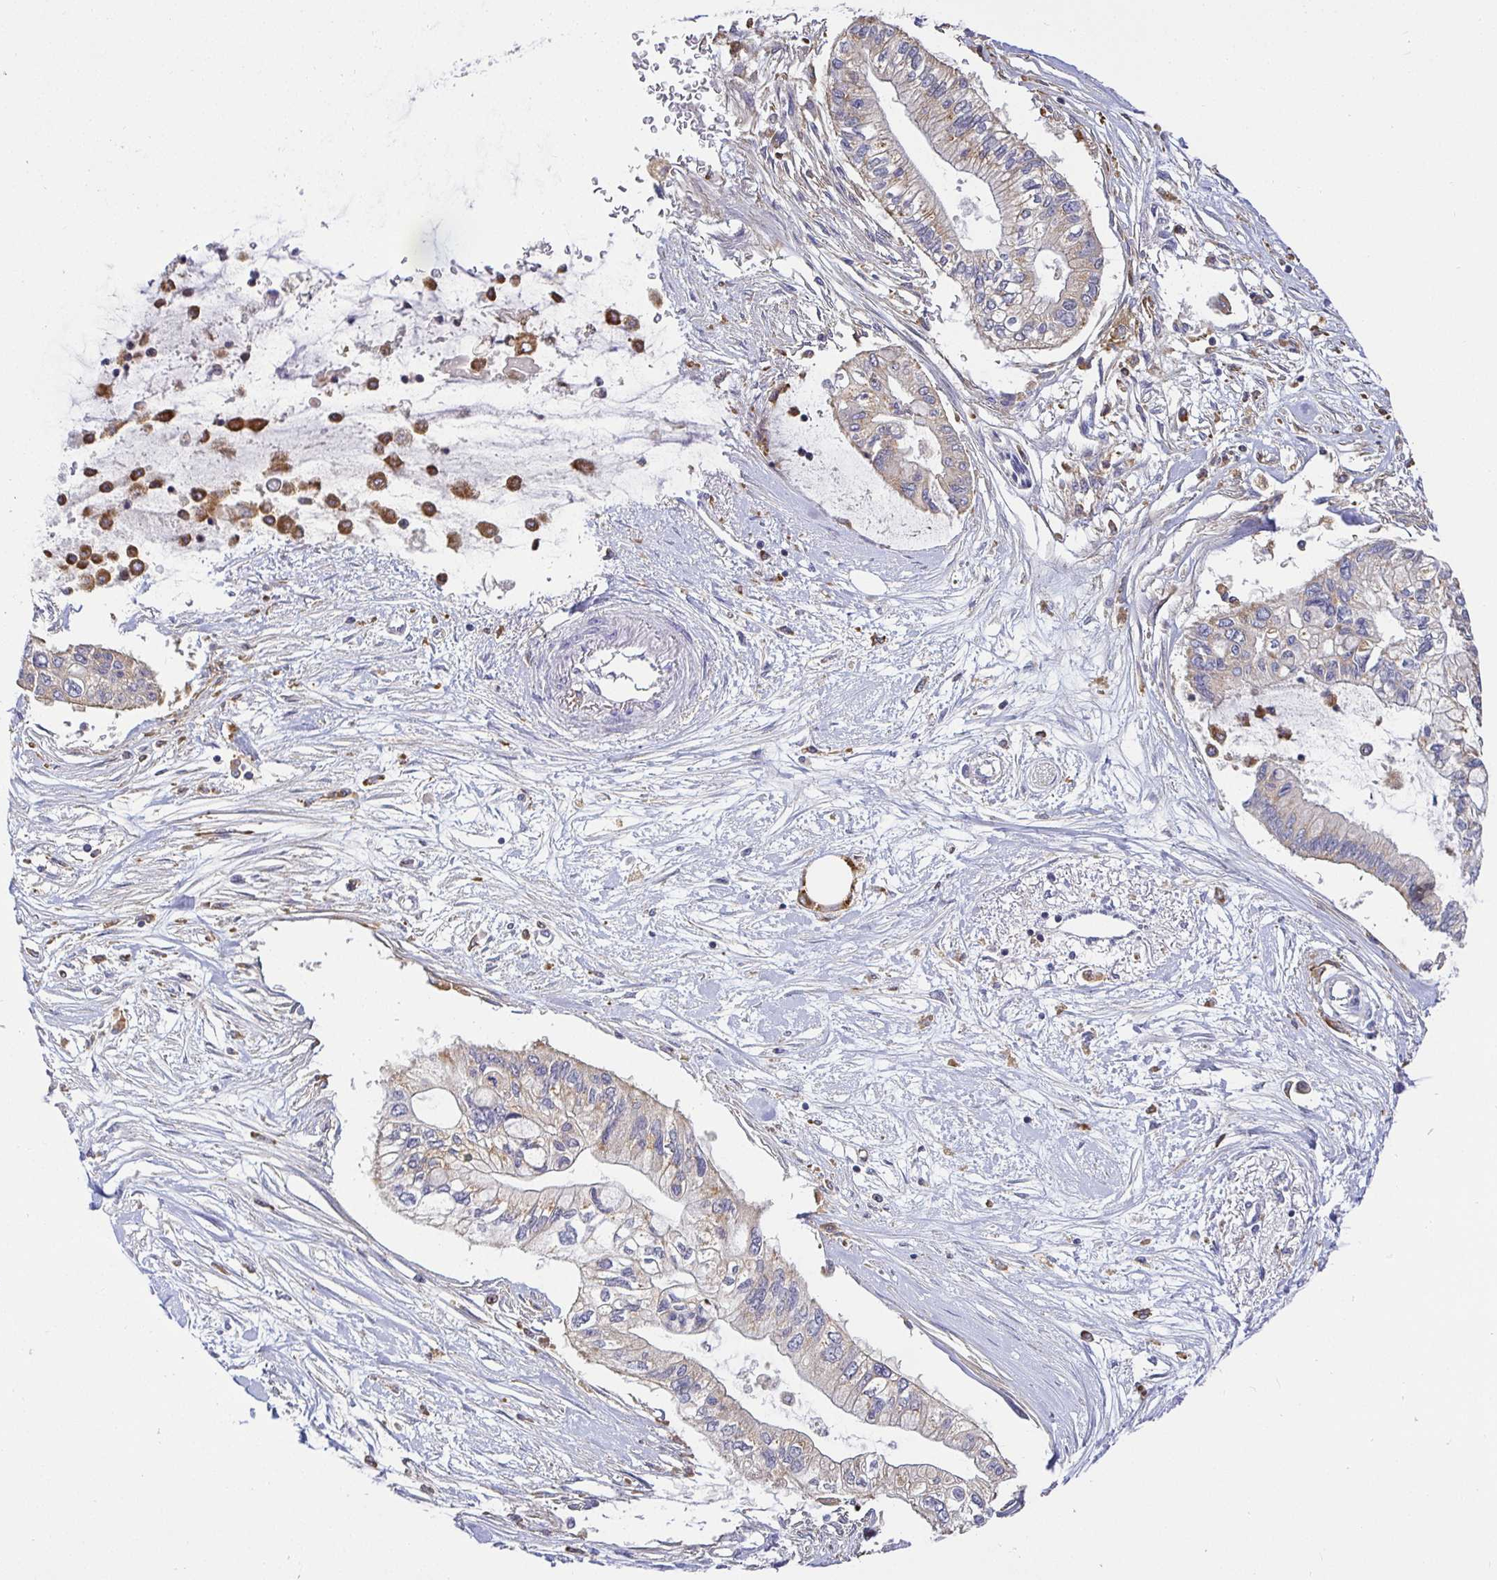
{"staining": {"intensity": "weak", "quantity": "<25%", "location": "cytoplasmic/membranous"}, "tissue": "pancreatic cancer", "cell_type": "Tumor cells", "image_type": "cancer", "snomed": [{"axis": "morphology", "description": "Adenocarcinoma, NOS"}, {"axis": "topography", "description": "Pancreas"}], "caption": "Tumor cells show no significant protein positivity in pancreatic cancer.", "gene": "ATP6V1F", "patient": {"sex": "female", "age": 77}}